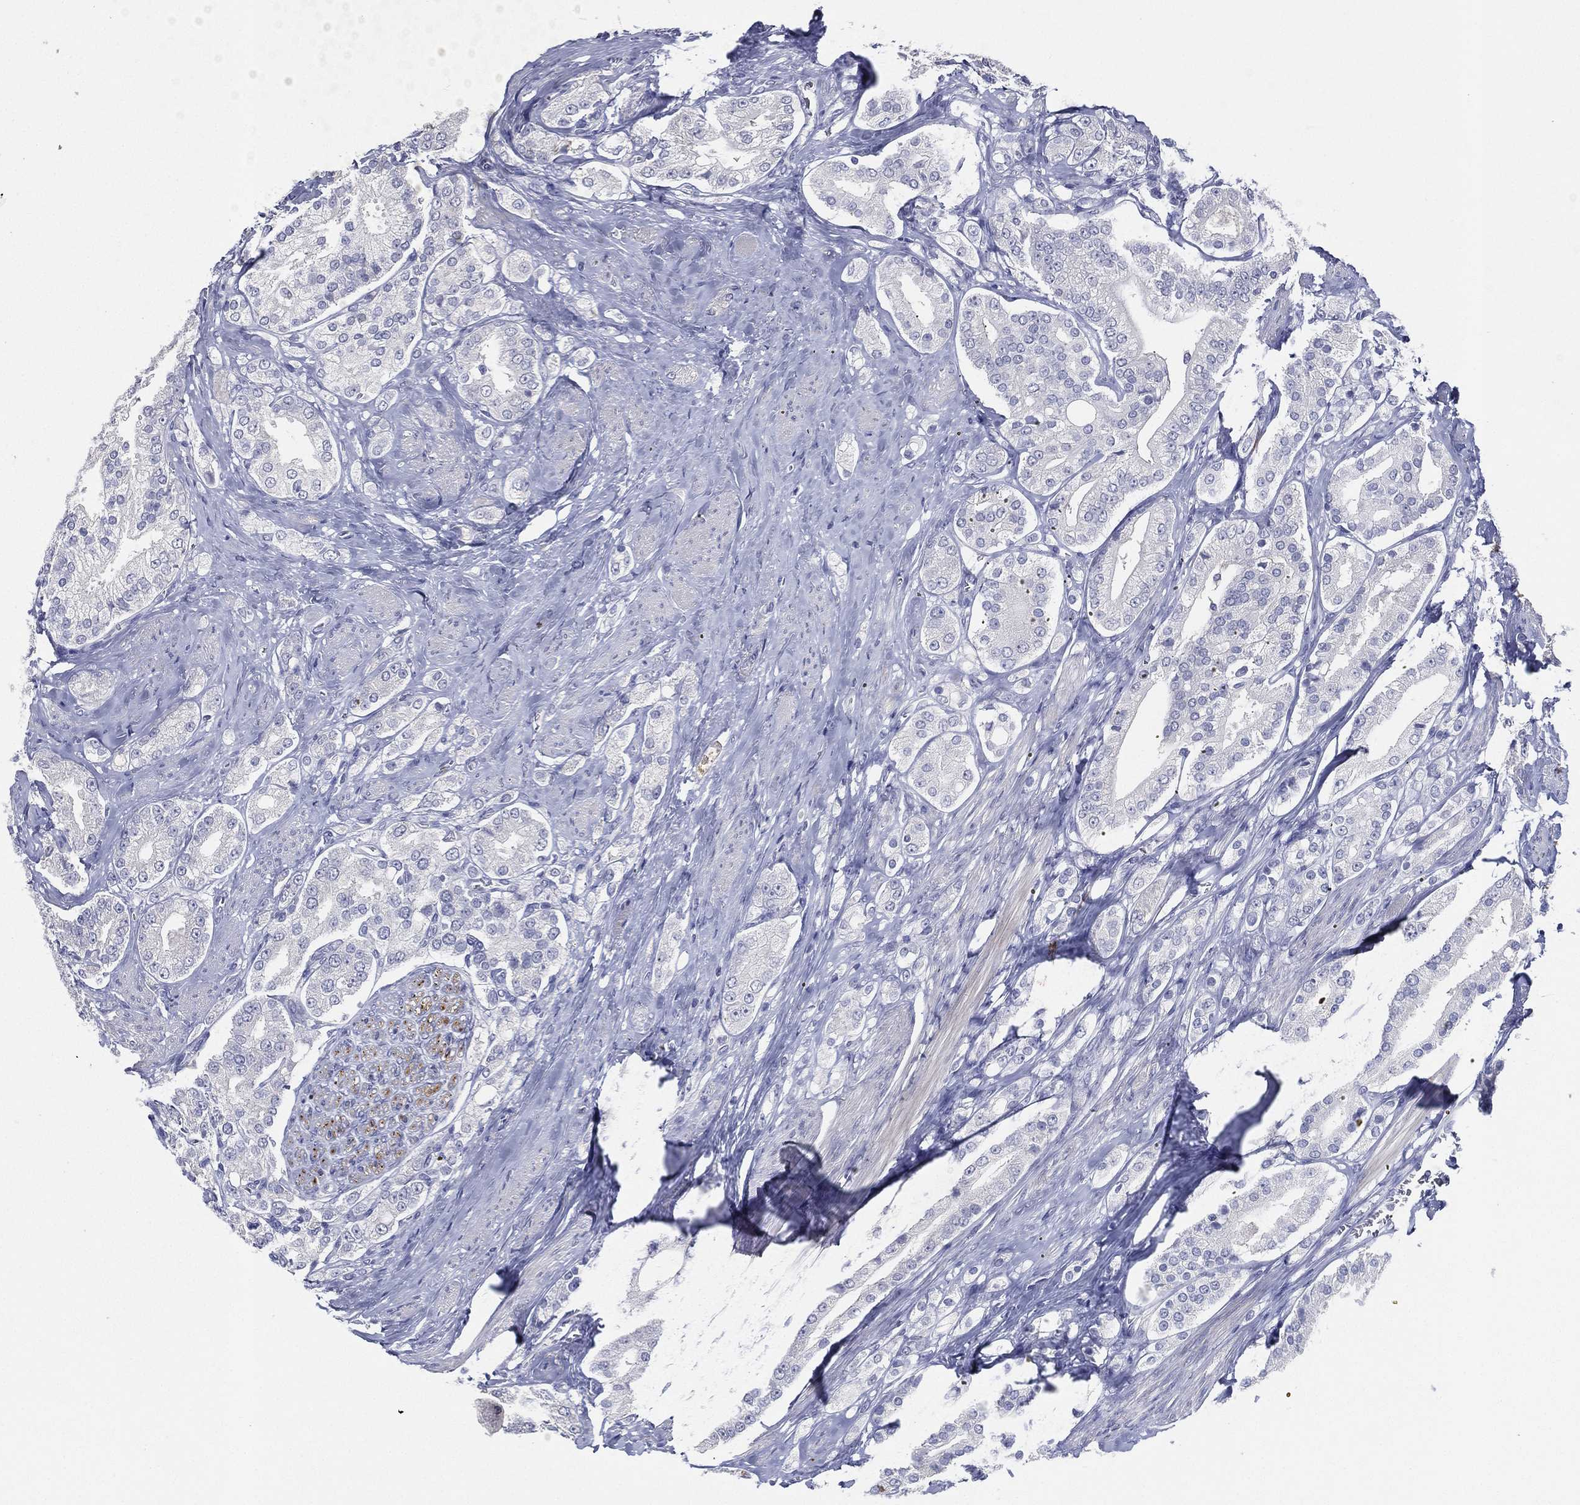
{"staining": {"intensity": "negative", "quantity": "none", "location": "none"}, "tissue": "prostate cancer", "cell_type": "Tumor cells", "image_type": "cancer", "snomed": [{"axis": "morphology", "description": "Adenocarcinoma, NOS"}, {"axis": "topography", "description": "Prostate and seminal vesicle, NOS"}, {"axis": "topography", "description": "Prostate"}], "caption": "This is an immunohistochemistry (IHC) micrograph of human prostate adenocarcinoma. There is no positivity in tumor cells.", "gene": "SLC13A4", "patient": {"sex": "male", "age": 67}}